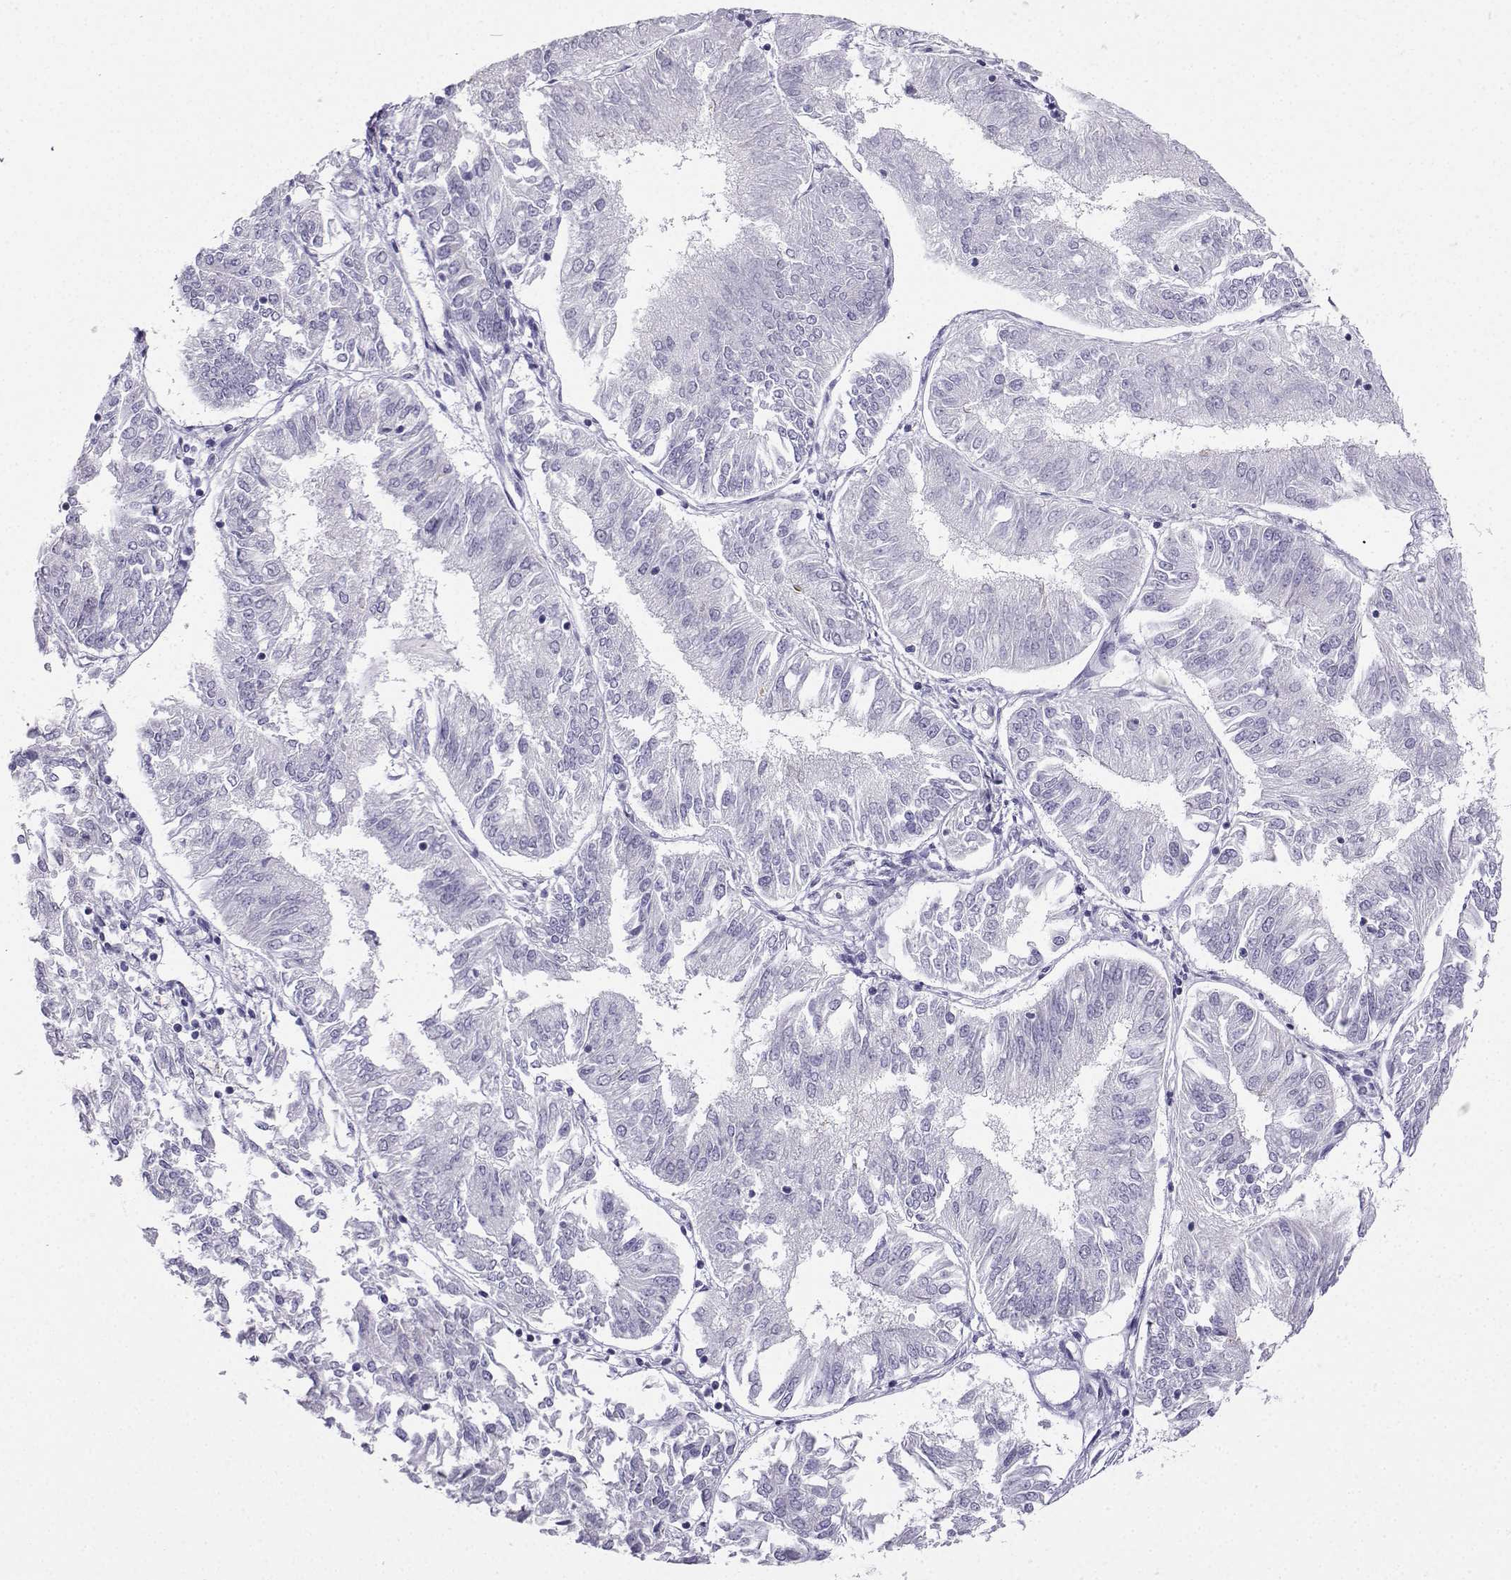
{"staining": {"intensity": "negative", "quantity": "none", "location": "none"}, "tissue": "endometrial cancer", "cell_type": "Tumor cells", "image_type": "cancer", "snomed": [{"axis": "morphology", "description": "Adenocarcinoma, NOS"}, {"axis": "topography", "description": "Endometrium"}], "caption": "Adenocarcinoma (endometrial) was stained to show a protein in brown. There is no significant expression in tumor cells. (Immunohistochemistry, brightfield microscopy, high magnification).", "gene": "KIF17", "patient": {"sex": "female", "age": 58}}